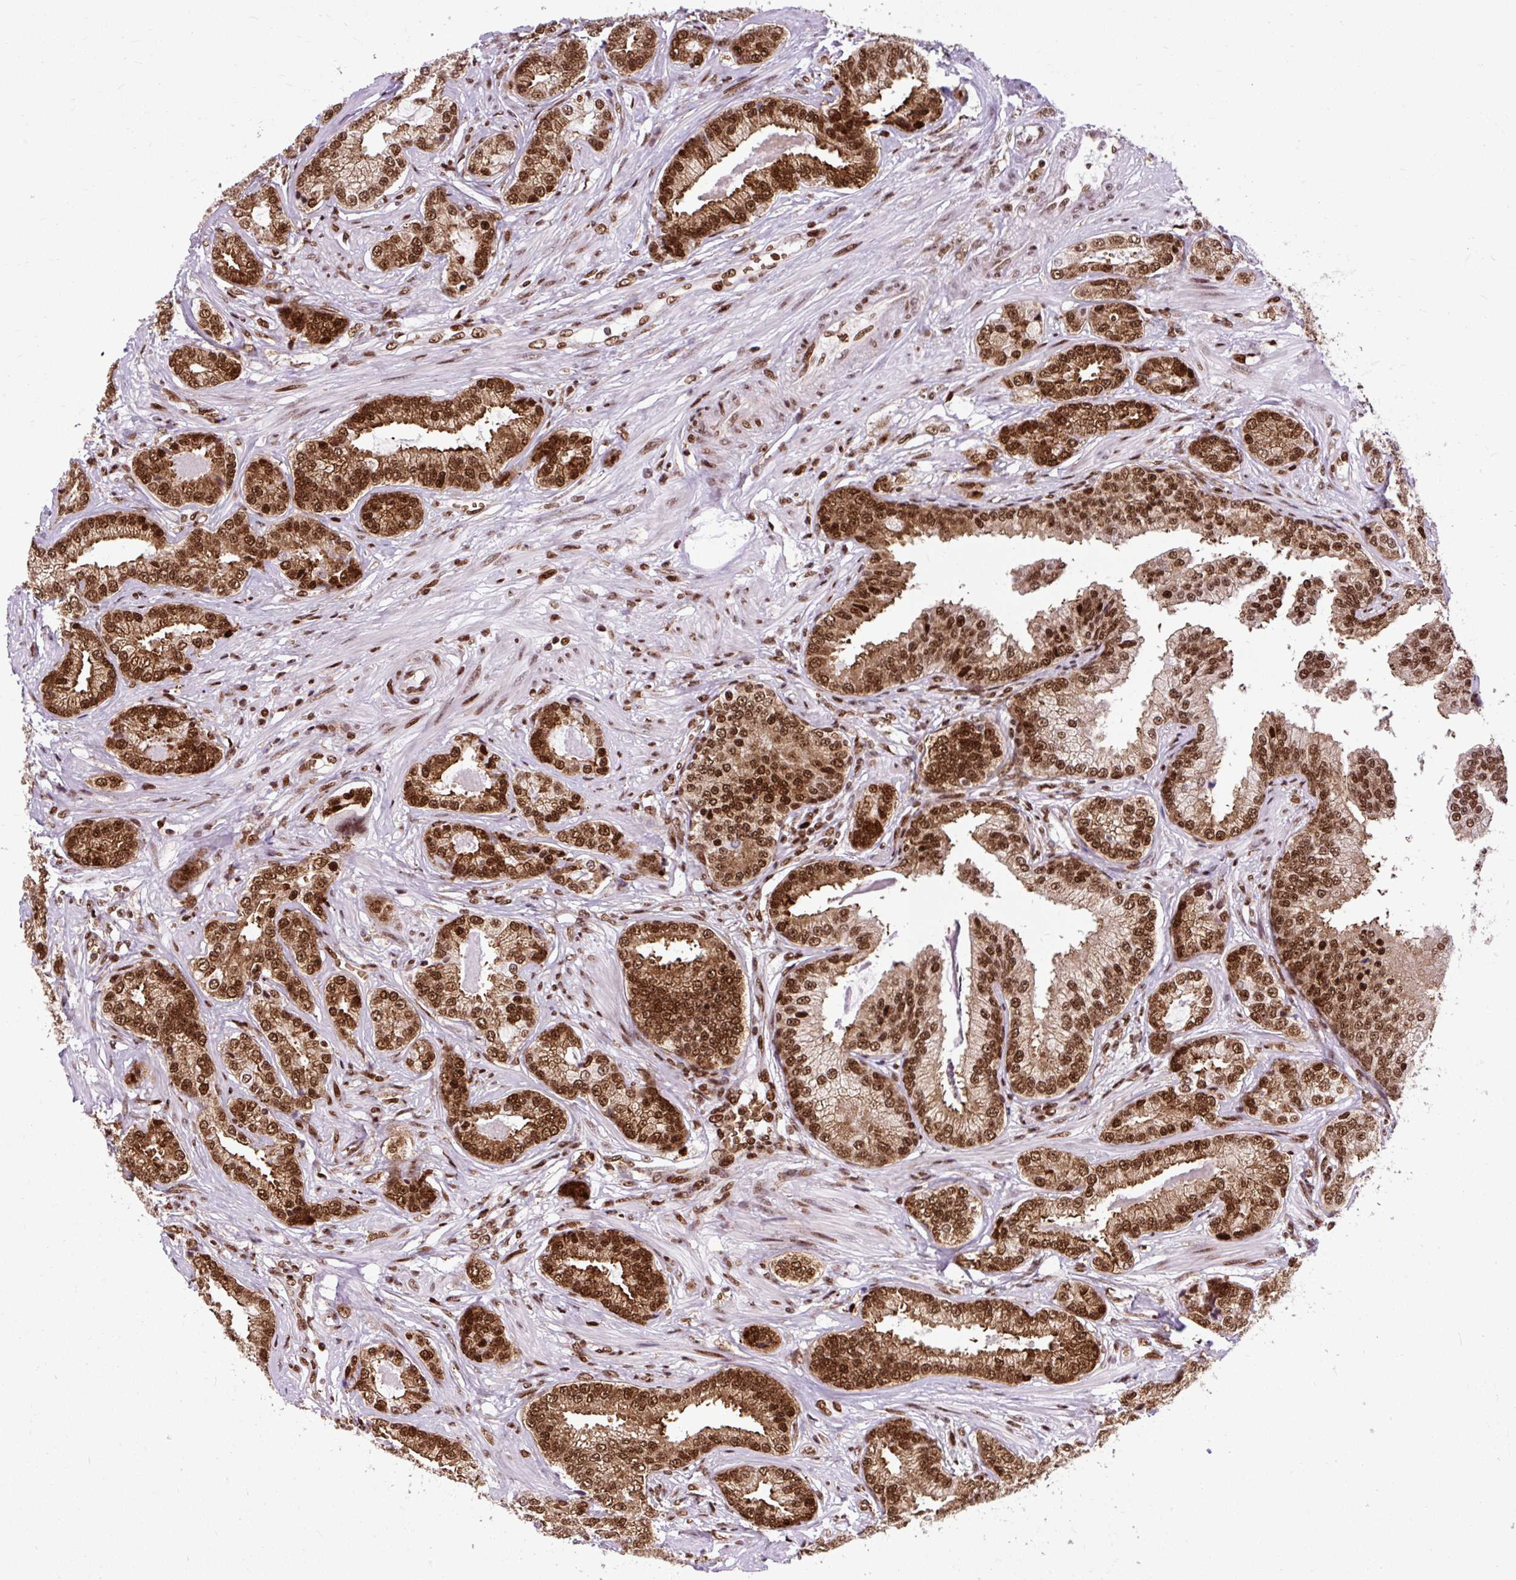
{"staining": {"intensity": "strong", "quantity": ">75%", "location": "cytoplasmic/membranous,nuclear"}, "tissue": "prostate cancer", "cell_type": "Tumor cells", "image_type": "cancer", "snomed": [{"axis": "morphology", "description": "Adenocarcinoma, Low grade"}, {"axis": "topography", "description": "Prostate"}], "caption": "A micrograph showing strong cytoplasmic/membranous and nuclear positivity in about >75% of tumor cells in prostate cancer, as visualized by brown immunohistochemical staining.", "gene": "FUS", "patient": {"sex": "male", "age": 61}}